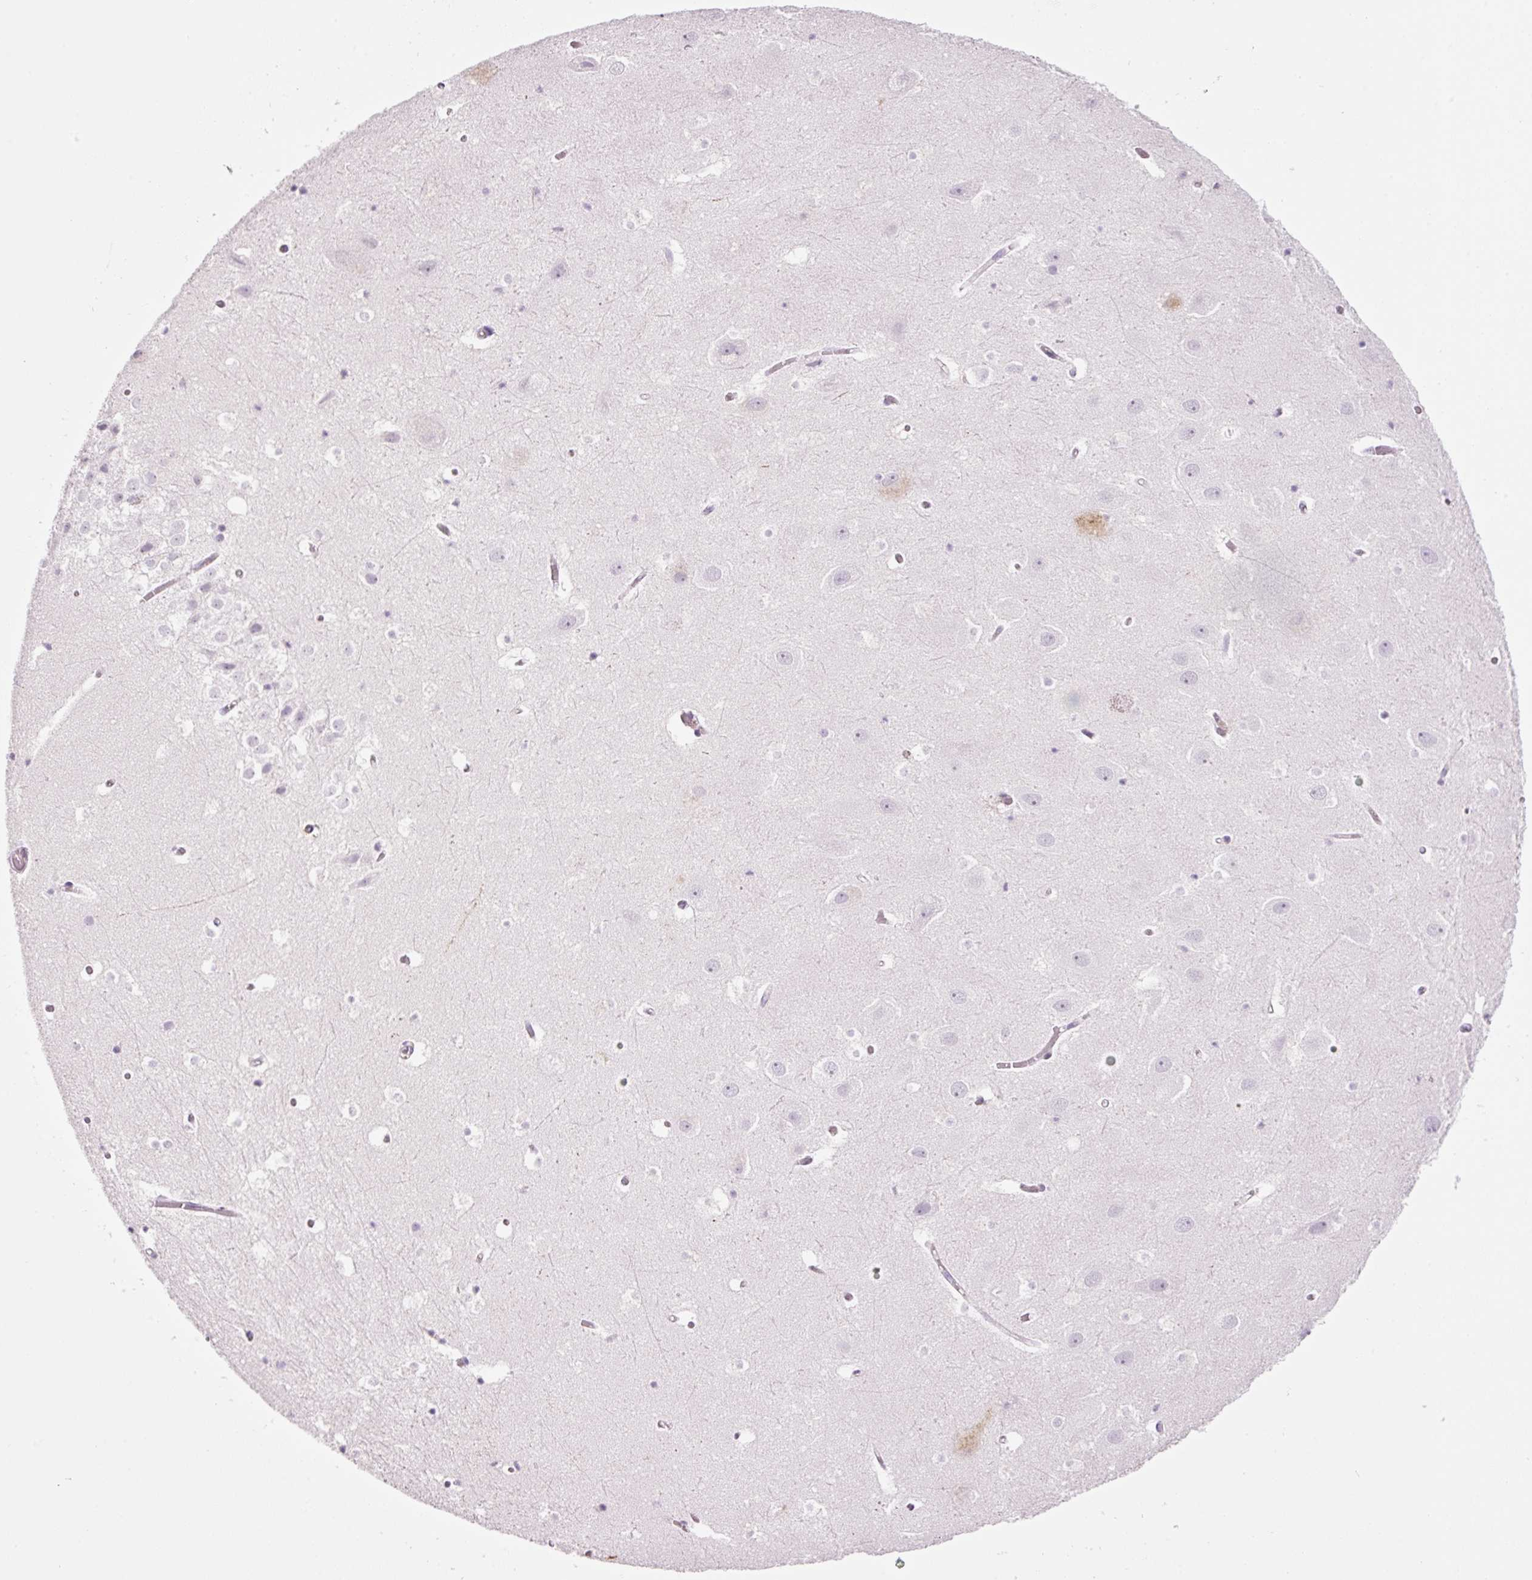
{"staining": {"intensity": "negative", "quantity": "none", "location": "none"}, "tissue": "hippocampus", "cell_type": "Glial cells", "image_type": "normal", "snomed": [{"axis": "morphology", "description": "Normal tissue, NOS"}, {"axis": "topography", "description": "Hippocampus"}], "caption": "Normal hippocampus was stained to show a protein in brown. There is no significant staining in glial cells. Nuclei are stained in blue.", "gene": "KLF1", "patient": {"sex": "female", "age": 52}}